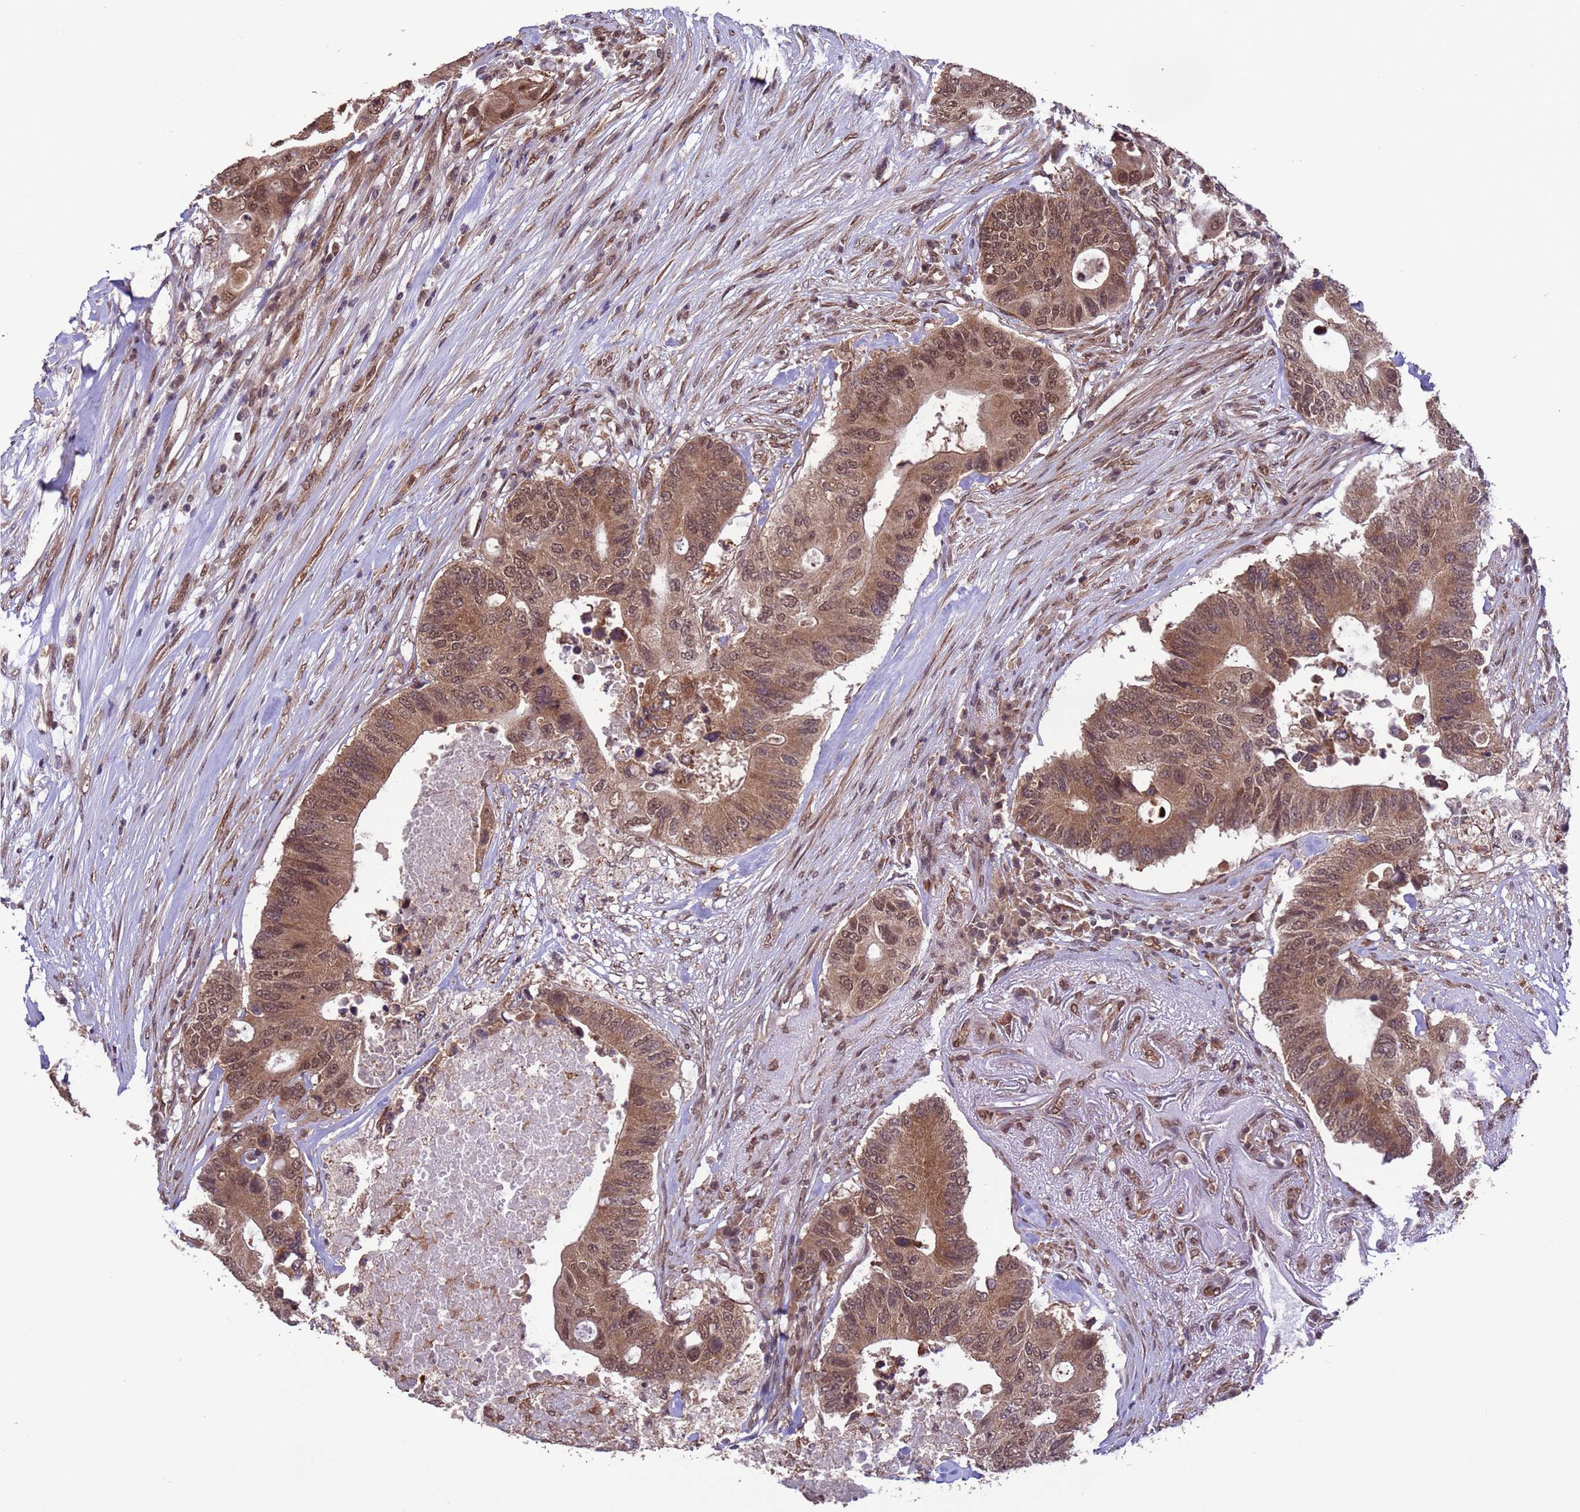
{"staining": {"intensity": "moderate", "quantity": ">75%", "location": "cytoplasmic/membranous,nuclear"}, "tissue": "colorectal cancer", "cell_type": "Tumor cells", "image_type": "cancer", "snomed": [{"axis": "morphology", "description": "Adenocarcinoma, NOS"}, {"axis": "topography", "description": "Colon"}], "caption": "Immunohistochemical staining of colorectal cancer (adenocarcinoma) exhibits medium levels of moderate cytoplasmic/membranous and nuclear protein expression in approximately >75% of tumor cells.", "gene": "VSTM4", "patient": {"sex": "male", "age": 71}}